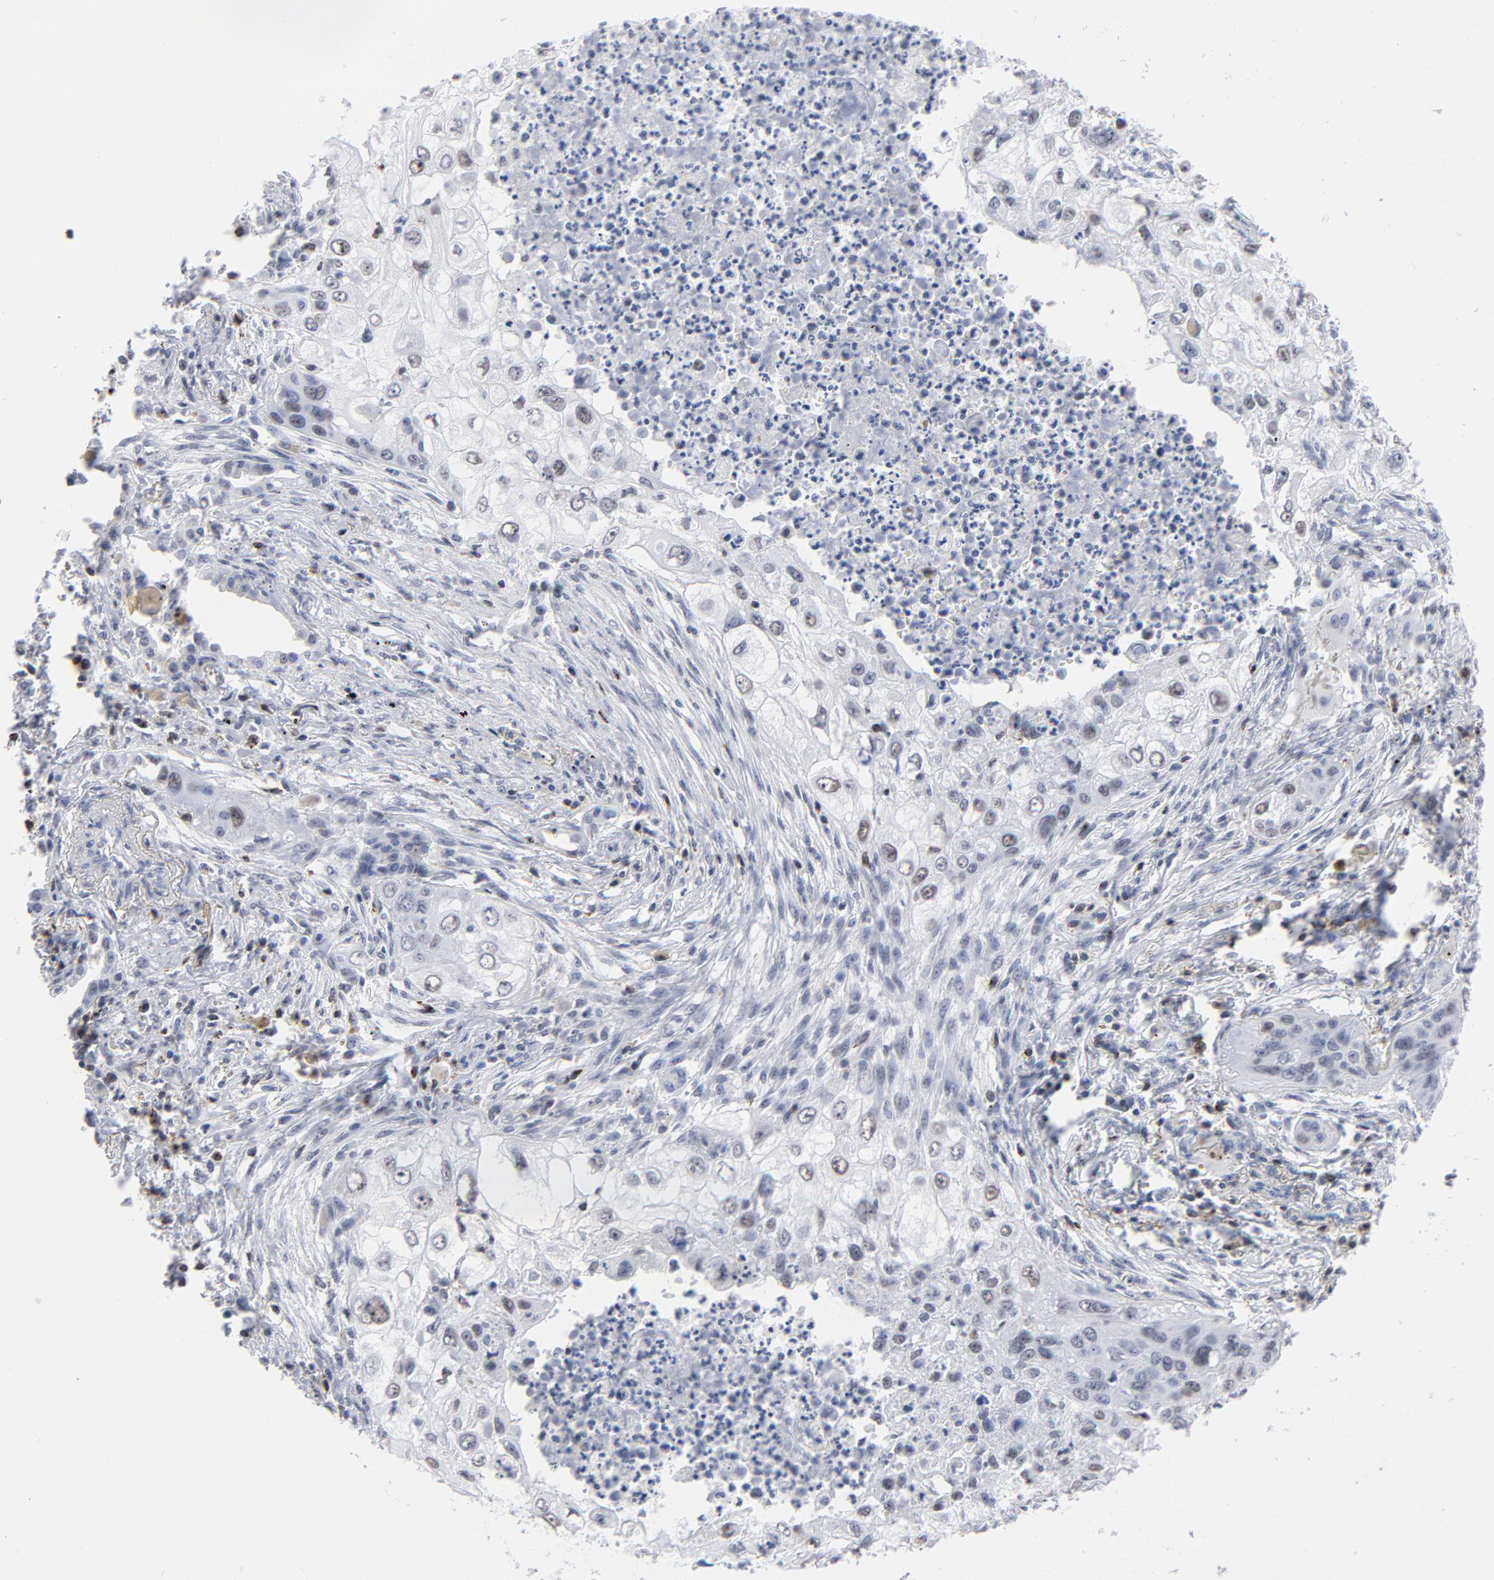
{"staining": {"intensity": "weak", "quantity": "25%-75%", "location": "nuclear"}, "tissue": "lung cancer", "cell_type": "Tumor cells", "image_type": "cancer", "snomed": [{"axis": "morphology", "description": "Squamous cell carcinoma, NOS"}, {"axis": "topography", "description": "Lung"}], "caption": "A micrograph showing weak nuclear staining in approximately 25%-75% of tumor cells in lung cancer (squamous cell carcinoma), as visualized by brown immunohistochemical staining.", "gene": "CD2", "patient": {"sex": "male", "age": 71}}